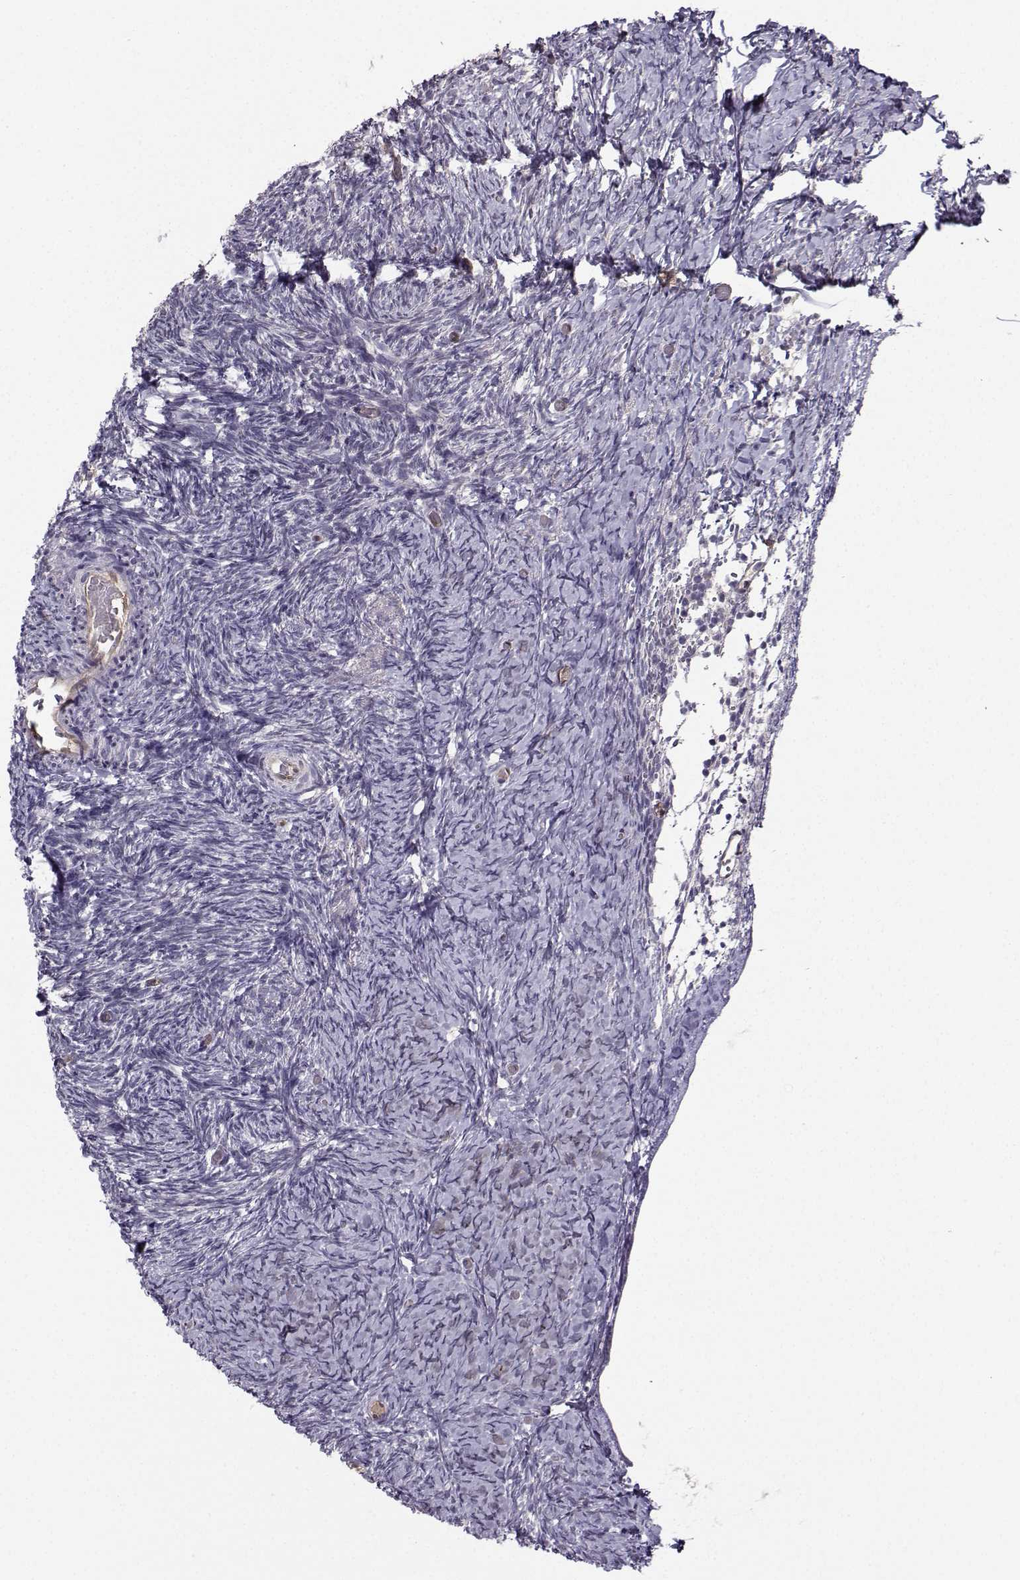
{"staining": {"intensity": "negative", "quantity": "none", "location": "none"}, "tissue": "ovary", "cell_type": "Follicle cells", "image_type": "normal", "snomed": [{"axis": "morphology", "description": "Normal tissue, NOS"}, {"axis": "topography", "description": "Ovary"}], "caption": "Follicle cells are negative for brown protein staining in benign ovary. The staining is performed using DAB (3,3'-diaminobenzidine) brown chromogen with nuclei counter-stained in using hematoxylin.", "gene": "NQO1", "patient": {"sex": "female", "age": 39}}